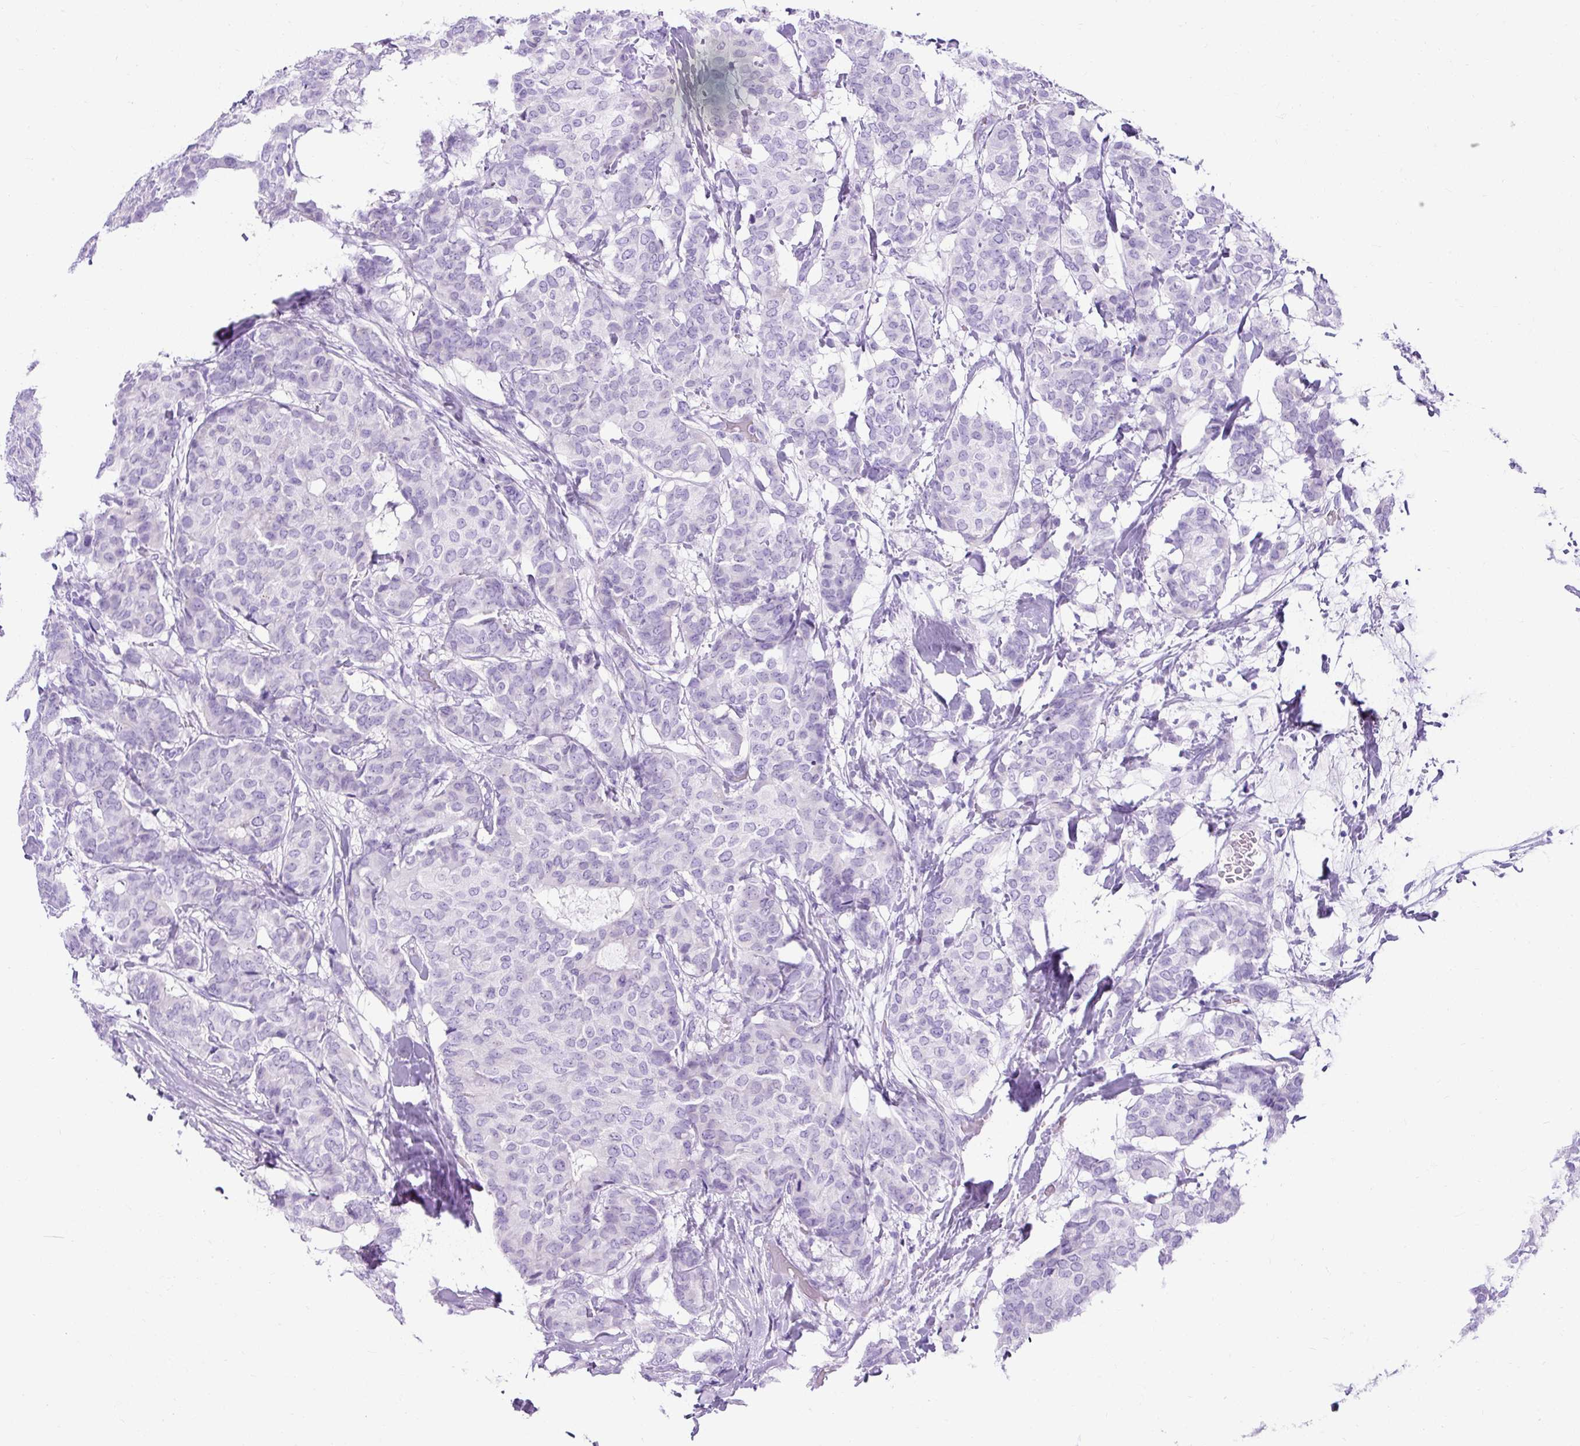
{"staining": {"intensity": "negative", "quantity": "none", "location": "none"}, "tissue": "breast cancer", "cell_type": "Tumor cells", "image_type": "cancer", "snomed": [{"axis": "morphology", "description": "Duct carcinoma"}, {"axis": "topography", "description": "Breast"}], "caption": "A high-resolution image shows immunohistochemistry staining of intraductal carcinoma (breast), which displays no significant expression in tumor cells.", "gene": "KRT12", "patient": {"sex": "female", "age": 75}}